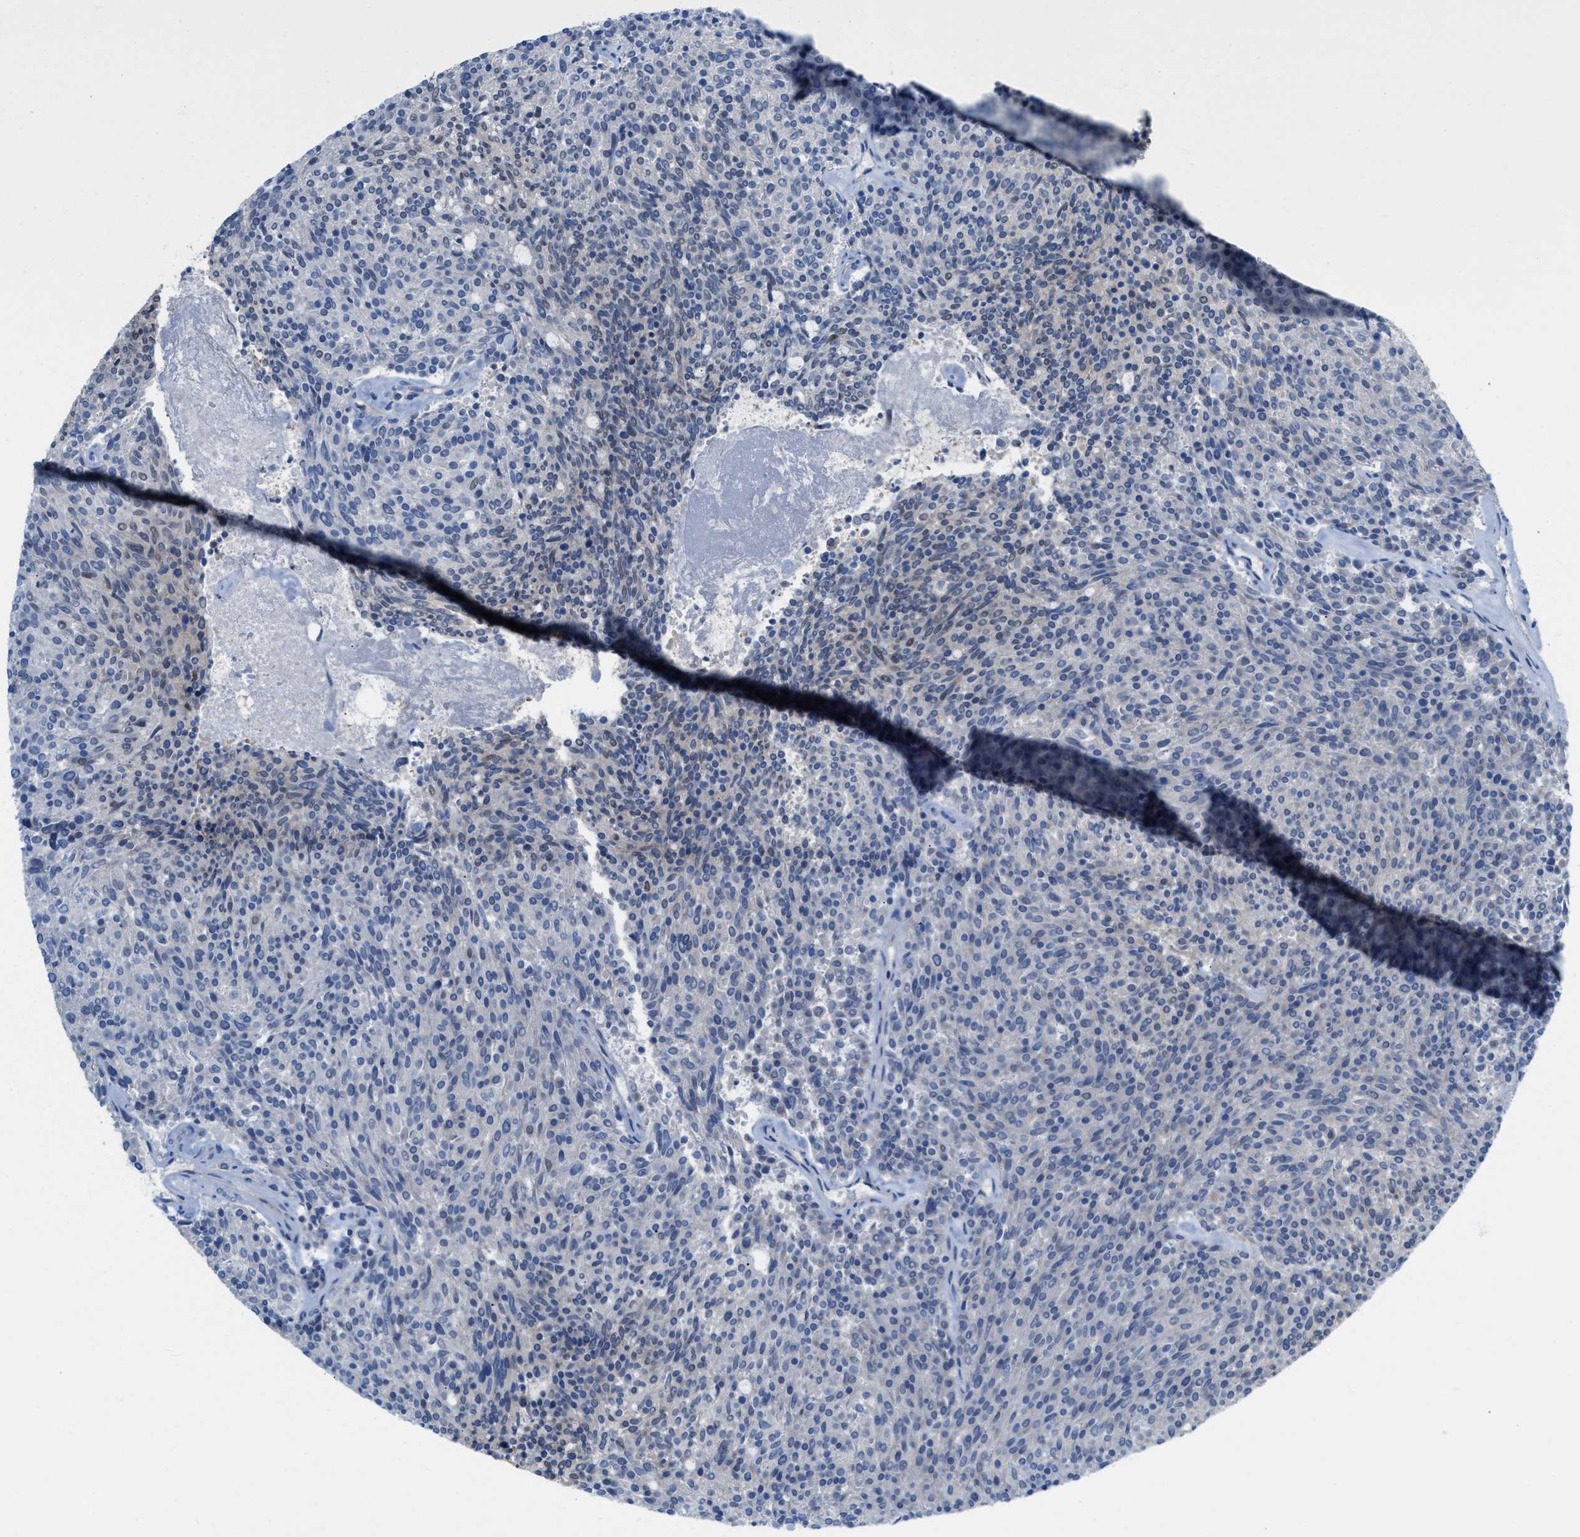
{"staining": {"intensity": "weak", "quantity": "<25%", "location": "cytoplasmic/membranous"}, "tissue": "carcinoid", "cell_type": "Tumor cells", "image_type": "cancer", "snomed": [{"axis": "morphology", "description": "Carcinoid, malignant, NOS"}, {"axis": "topography", "description": "Pancreas"}], "caption": "The IHC image has no significant positivity in tumor cells of carcinoid (malignant) tissue.", "gene": "PPM1D", "patient": {"sex": "female", "age": 54}}